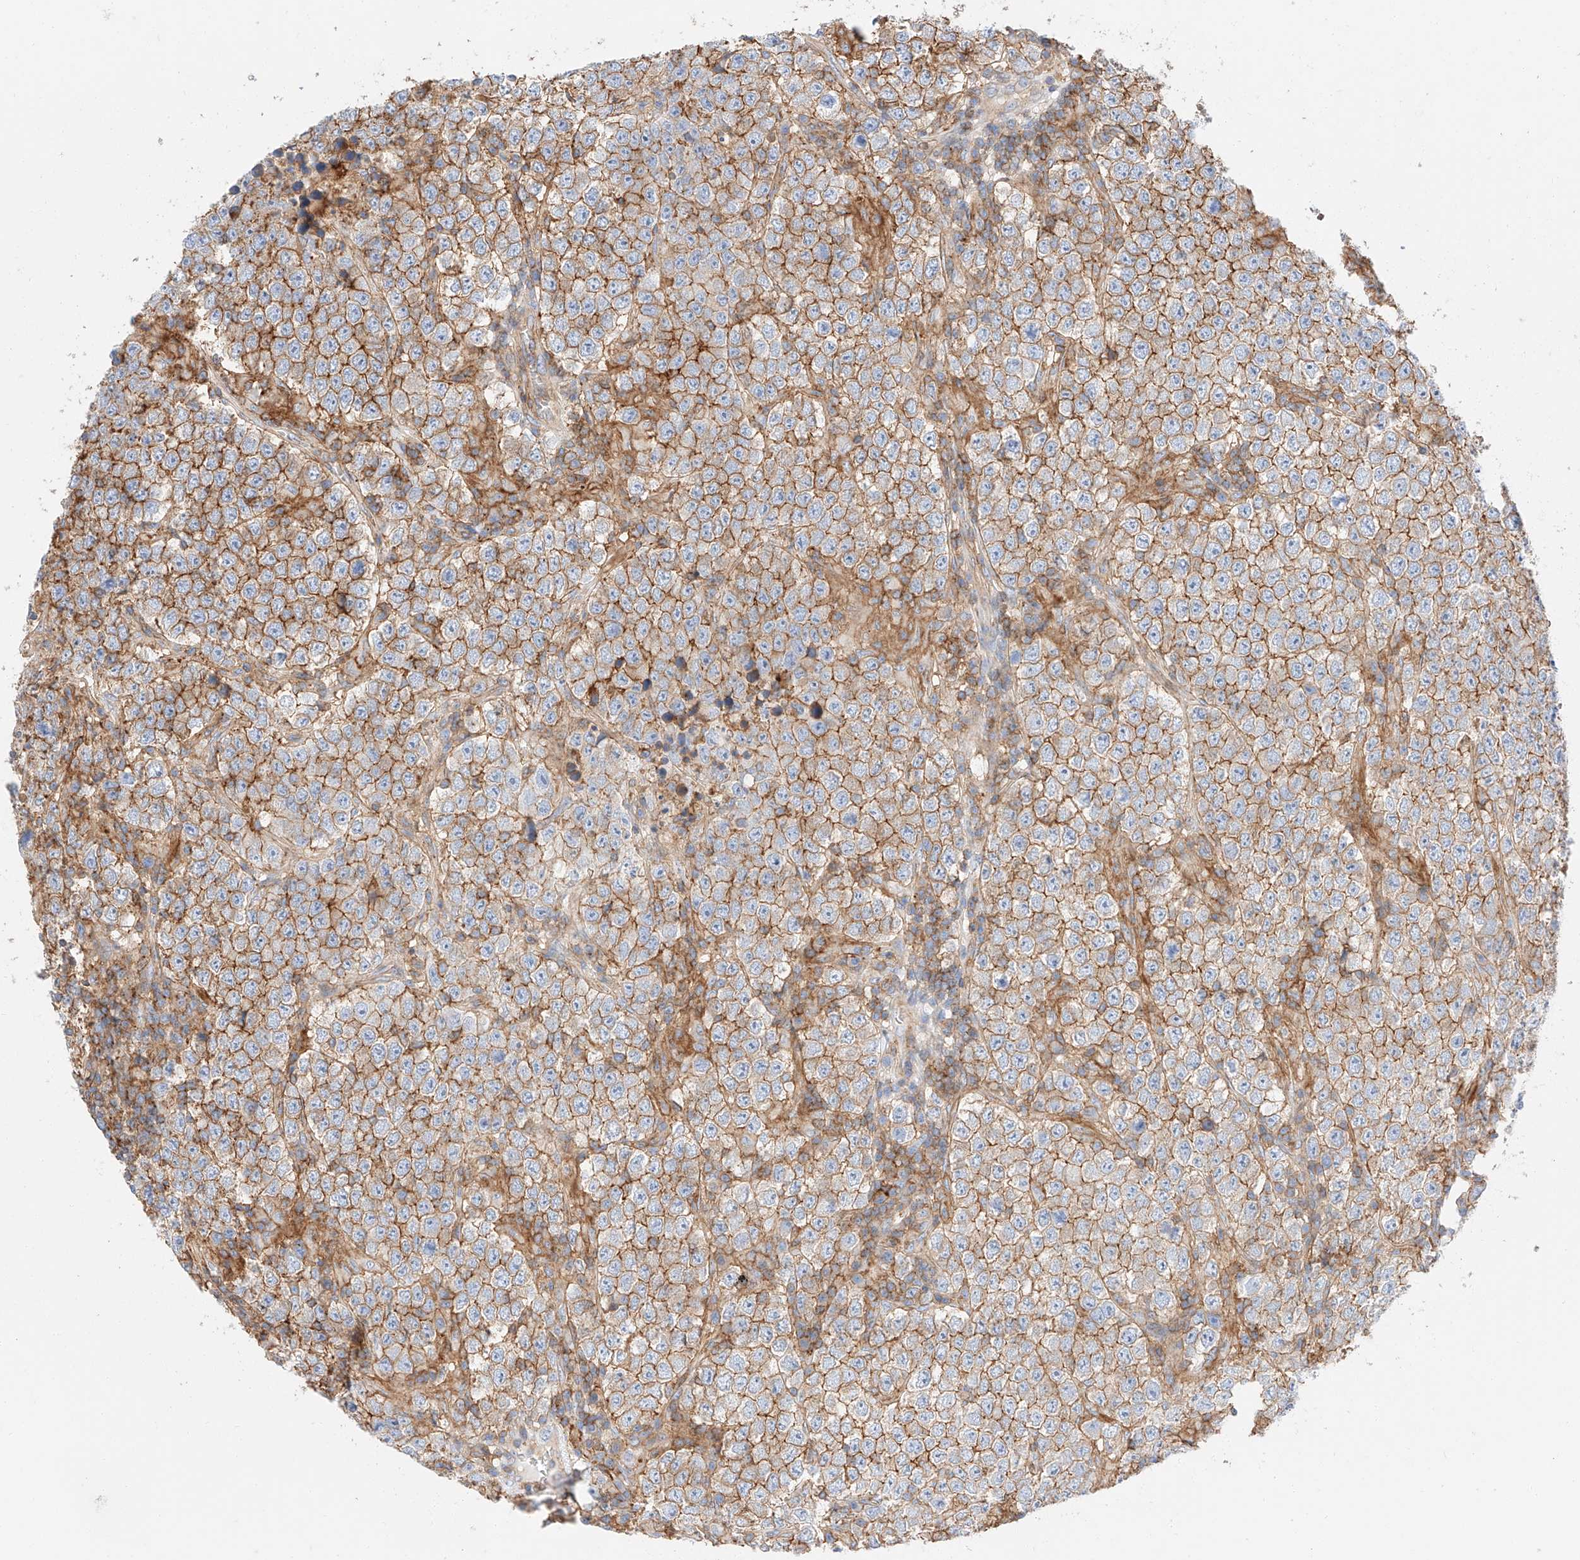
{"staining": {"intensity": "moderate", "quantity": ">75%", "location": "cytoplasmic/membranous"}, "tissue": "testis cancer", "cell_type": "Tumor cells", "image_type": "cancer", "snomed": [{"axis": "morphology", "description": "Normal tissue, NOS"}, {"axis": "morphology", "description": "Urothelial carcinoma, High grade"}, {"axis": "morphology", "description": "Seminoma, NOS"}, {"axis": "morphology", "description": "Carcinoma, Embryonal, NOS"}, {"axis": "topography", "description": "Urinary bladder"}, {"axis": "topography", "description": "Testis"}], "caption": "Brown immunohistochemical staining in testis cancer (high-grade urothelial carcinoma) demonstrates moderate cytoplasmic/membranous staining in about >75% of tumor cells.", "gene": "HAUS4", "patient": {"sex": "male", "age": 41}}